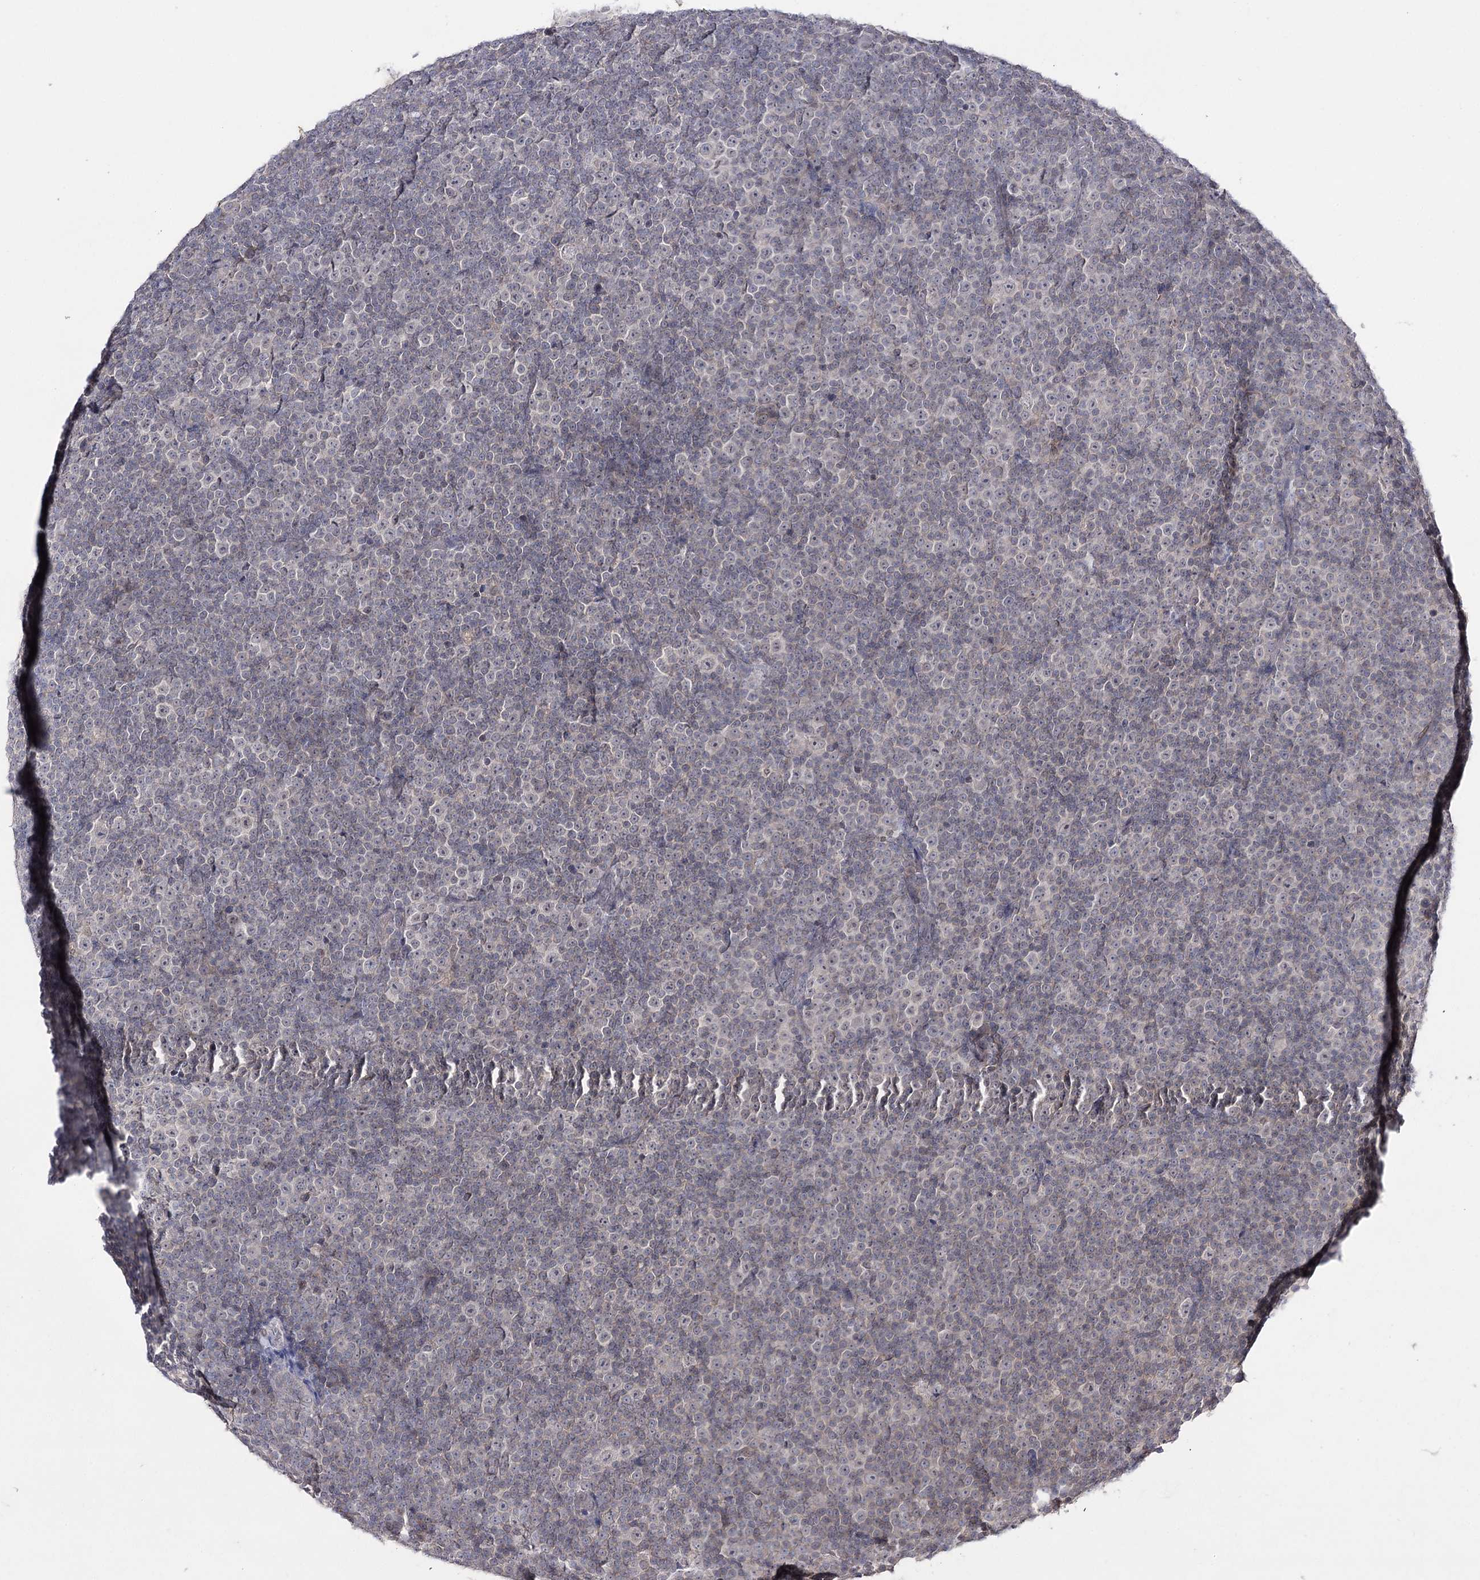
{"staining": {"intensity": "negative", "quantity": "none", "location": "none"}, "tissue": "lymphoma", "cell_type": "Tumor cells", "image_type": "cancer", "snomed": [{"axis": "morphology", "description": "Malignant lymphoma, non-Hodgkin's type, Low grade"}, {"axis": "topography", "description": "Lymph node"}], "caption": "Protein analysis of lymphoma displays no significant expression in tumor cells.", "gene": "HSD11B2", "patient": {"sex": "female", "age": 67}}